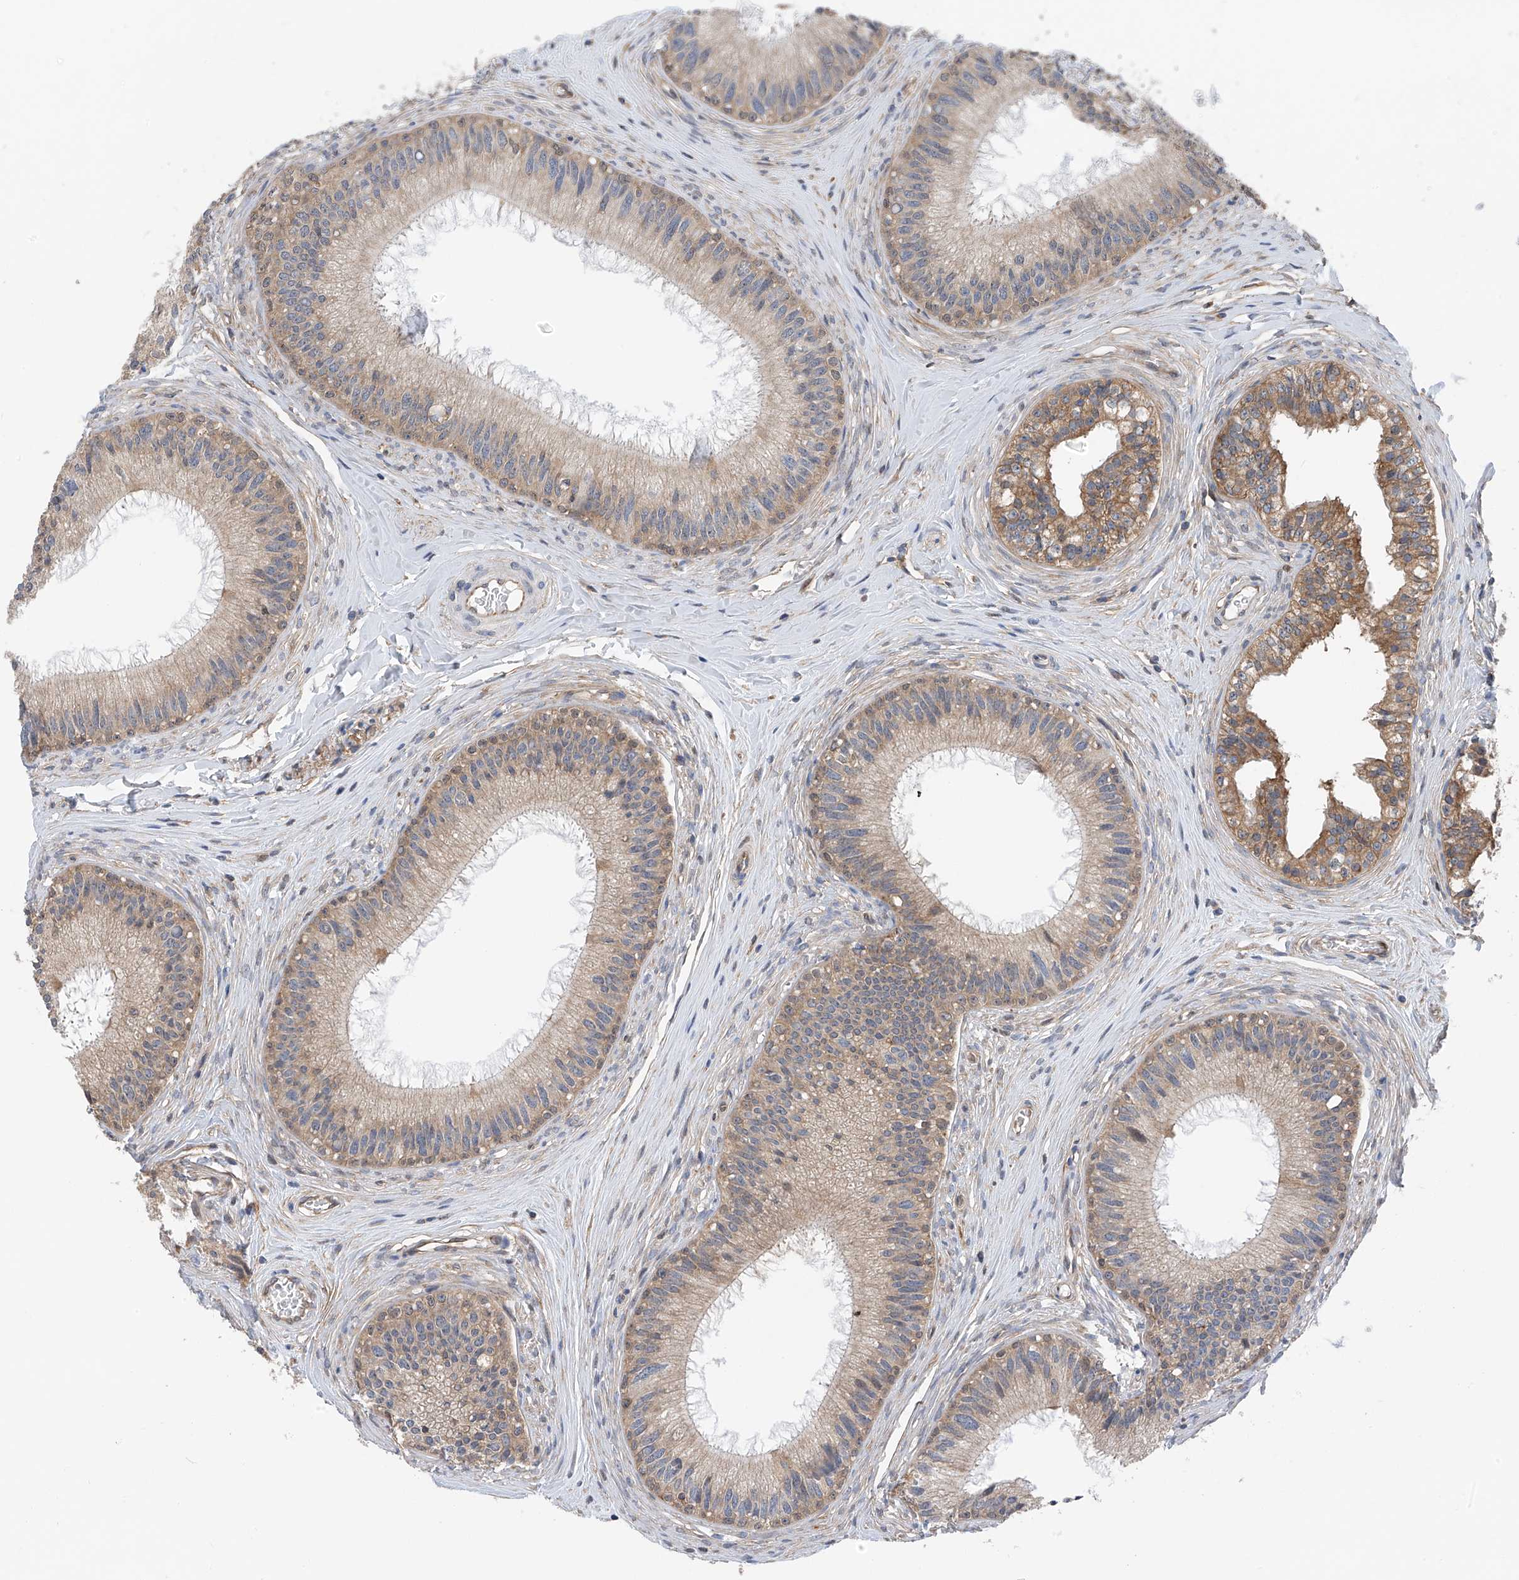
{"staining": {"intensity": "moderate", "quantity": "25%-75%", "location": "cytoplasmic/membranous"}, "tissue": "epididymis", "cell_type": "Glandular cells", "image_type": "normal", "snomed": [{"axis": "morphology", "description": "Normal tissue, NOS"}, {"axis": "topography", "description": "Epididymis"}], "caption": "Epididymis stained for a protein (brown) displays moderate cytoplasmic/membranous positive staining in approximately 25%-75% of glandular cells.", "gene": "CHPF", "patient": {"sex": "male", "age": 27}}